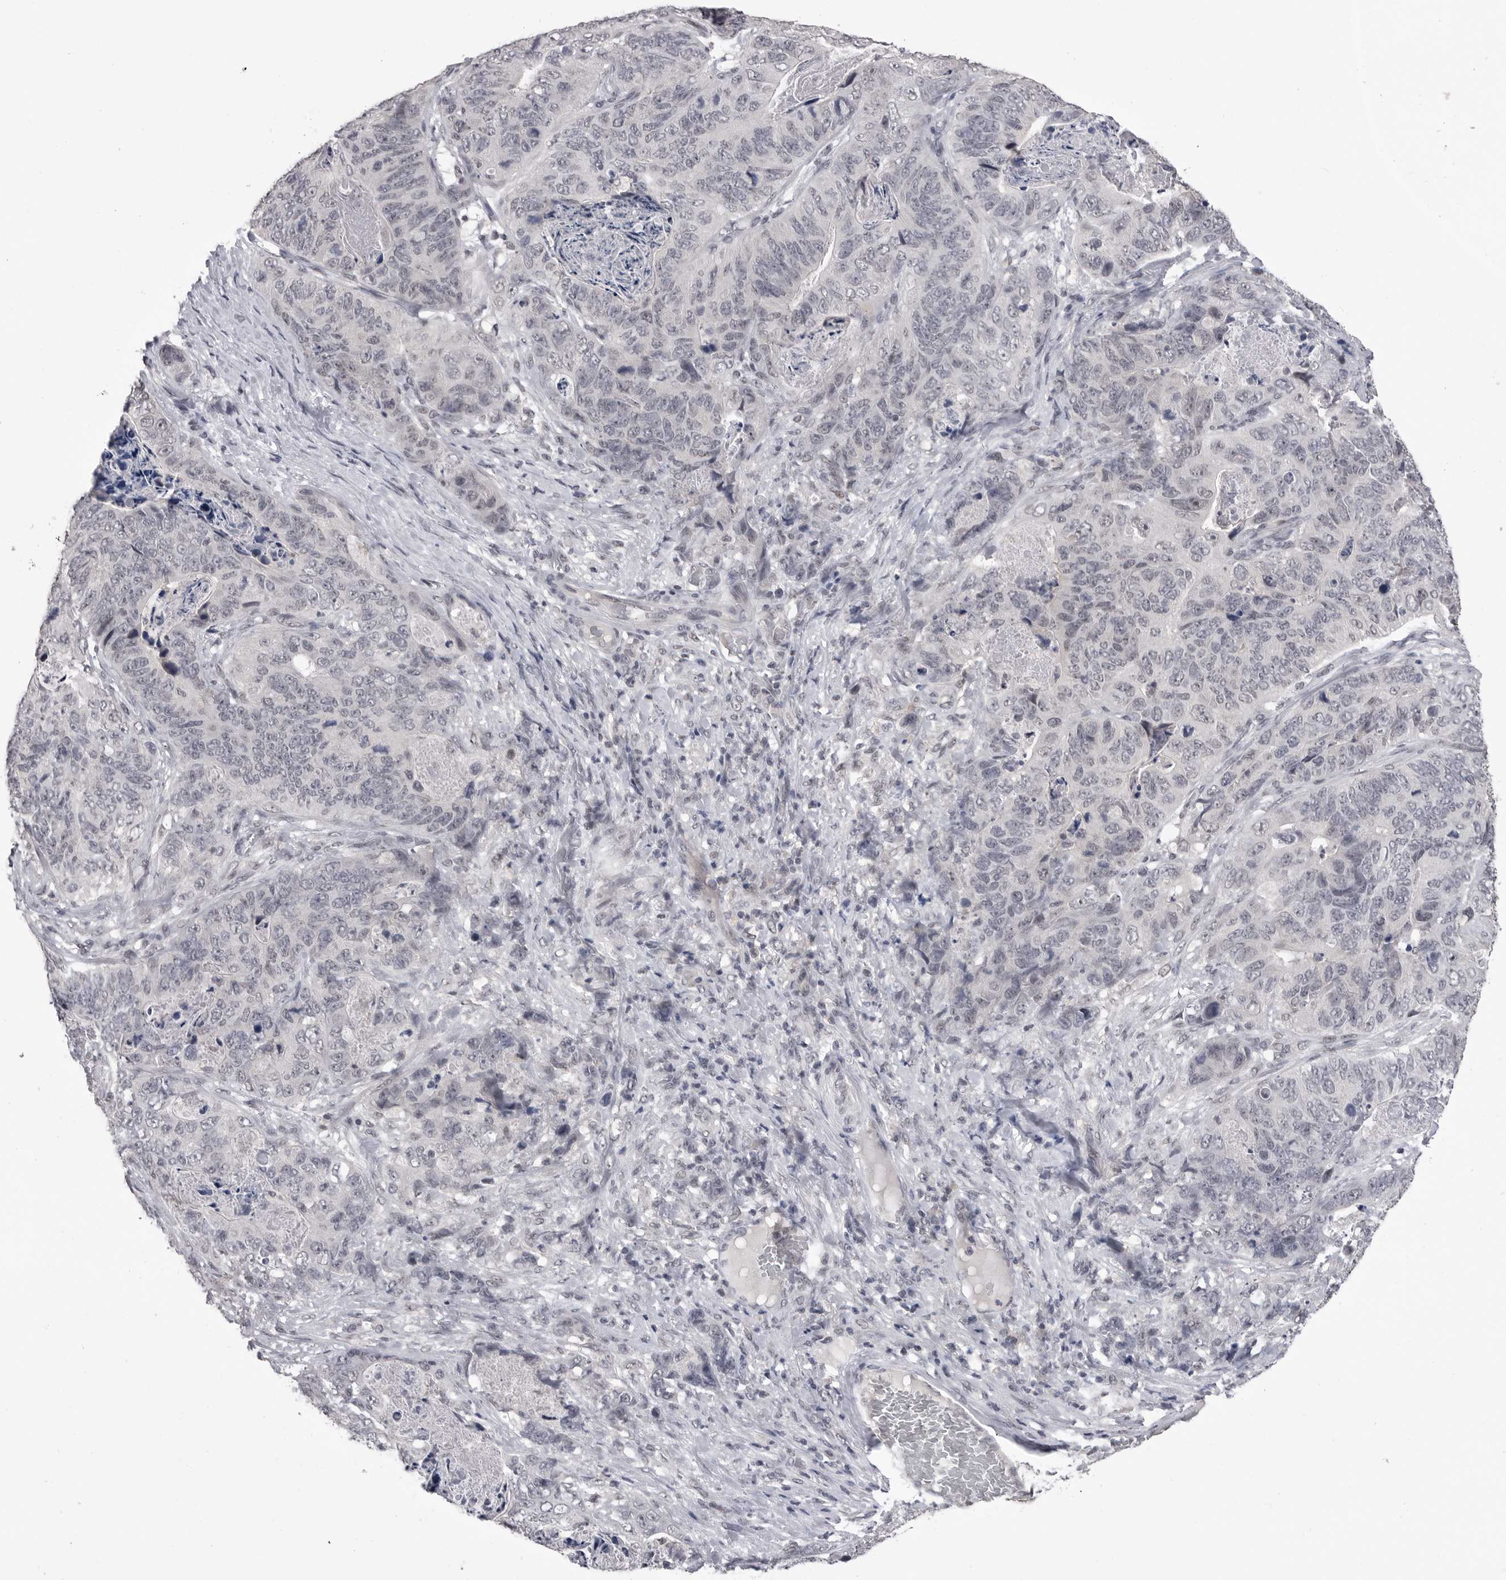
{"staining": {"intensity": "negative", "quantity": "none", "location": "none"}, "tissue": "stomach cancer", "cell_type": "Tumor cells", "image_type": "cancer", "snomed": [{"axis": "morphology", "description": "Normal tissue, NOS"}, {"axis": "morphology", "description": "Adenocarcinoma, NOS"}, {"axis": "topography", "description": "Stomach"}], "caption": "DAB immunohistochemical staining of human stomach adenocarcinoma displays no significant expression in tumor cells. (Brightfield microscopy of DAB (3,3'-diaminobenzidine) immunohistochemistry at high magnification).", "gene": "DLG2", "patient": {"sex": "female", "age": 89}}